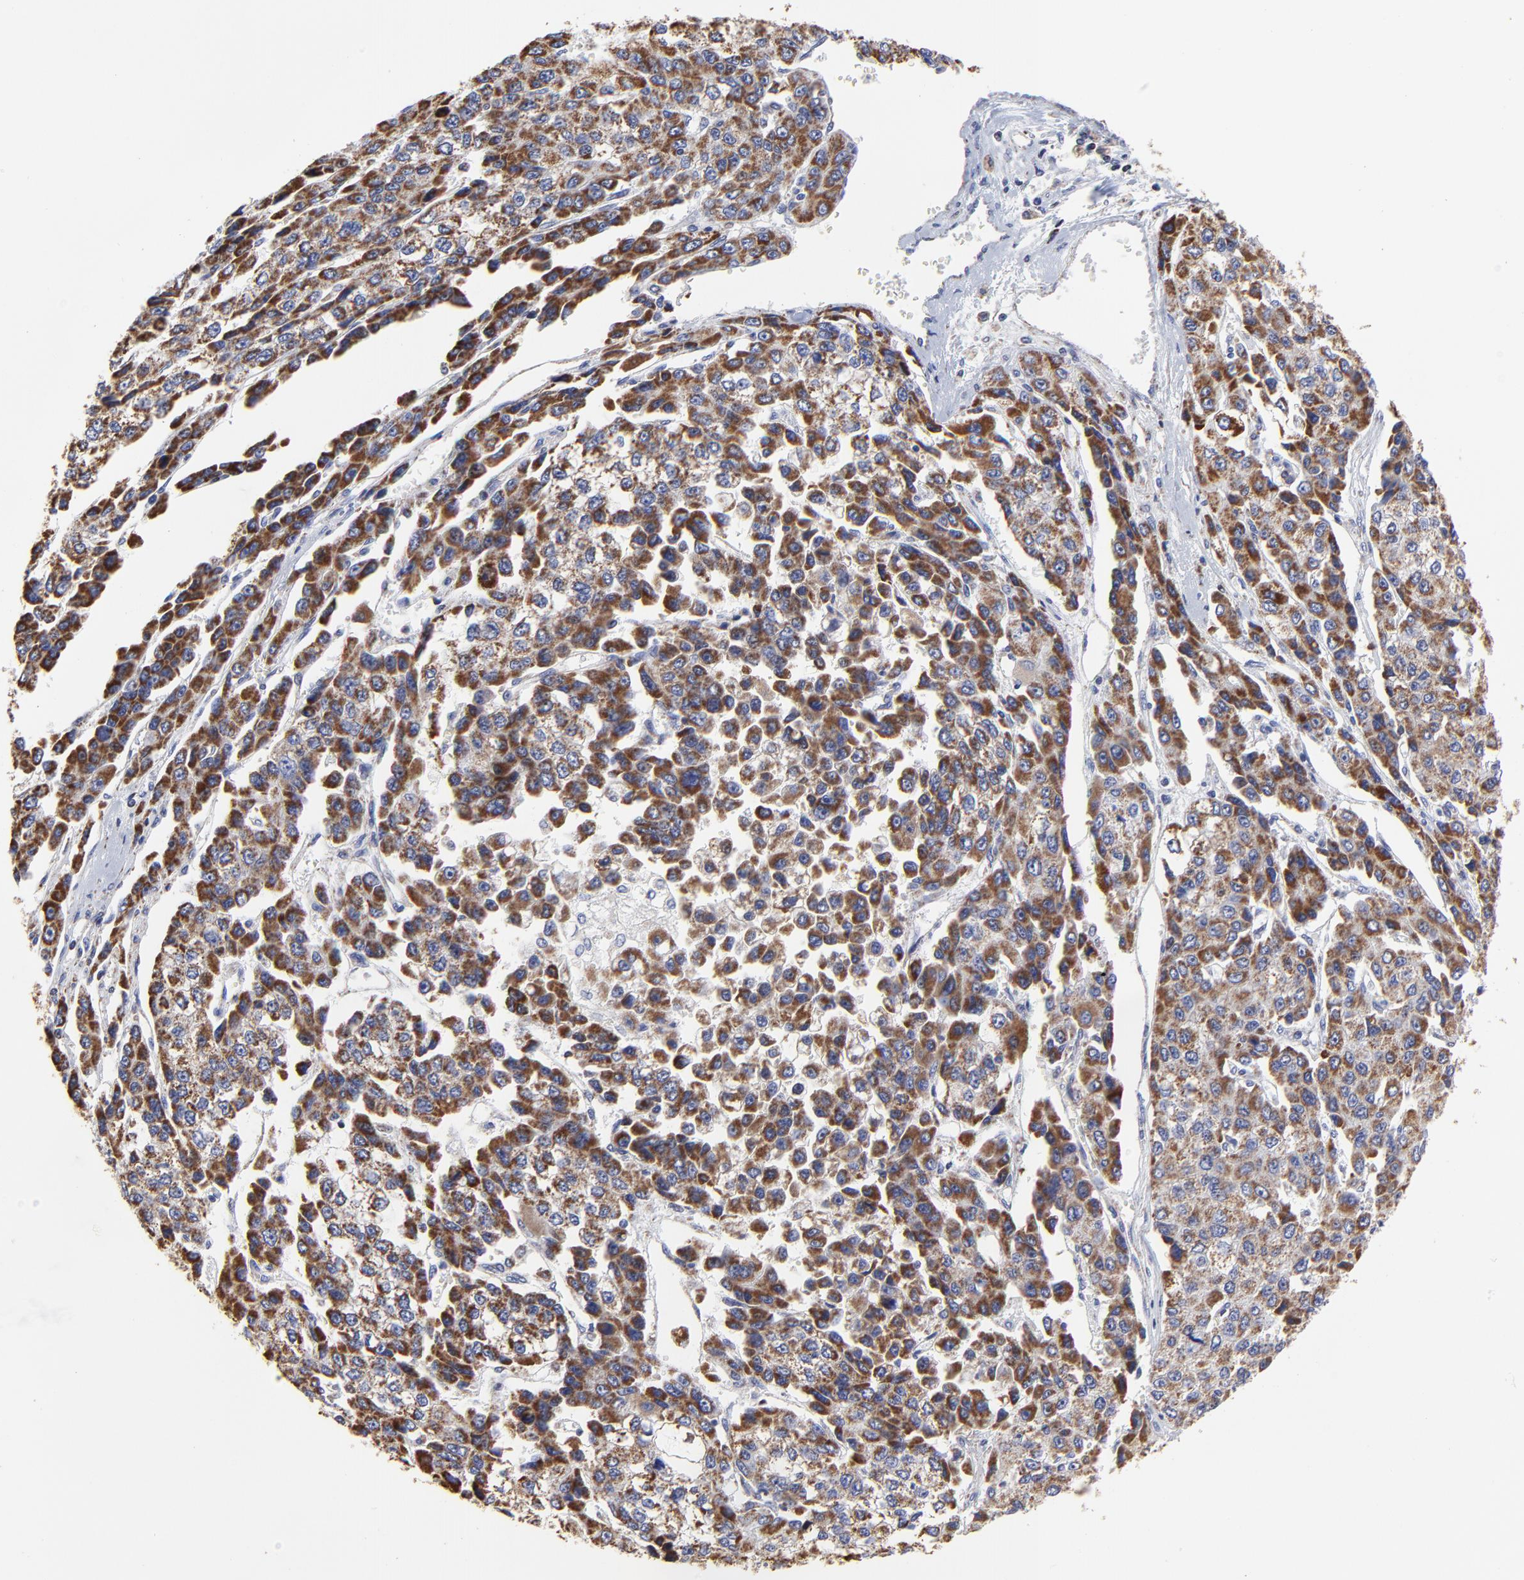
{"staining": {"intensity": "strong", "quantity": ">75%", "location": "cytoplasmic/membranous"}, "tissue": "liver cancer", "cell_type": "Tumor cells", "image_type": "cancer", "snomed": [{"axis": "morphology", "description": "Carcinoma, Hepatocellular, NOS"}, {"axis": "topography", "description": "Liver"}], "caption": "Brown immunohistochemical staining in human liver cancer (hepatocellular carcinoma) exhibits strong cytoplasmic/membranous positivity in about >75% of tumor cells.", "gene": "PINK1", "patient": {"sex": "female", "age": 66}}